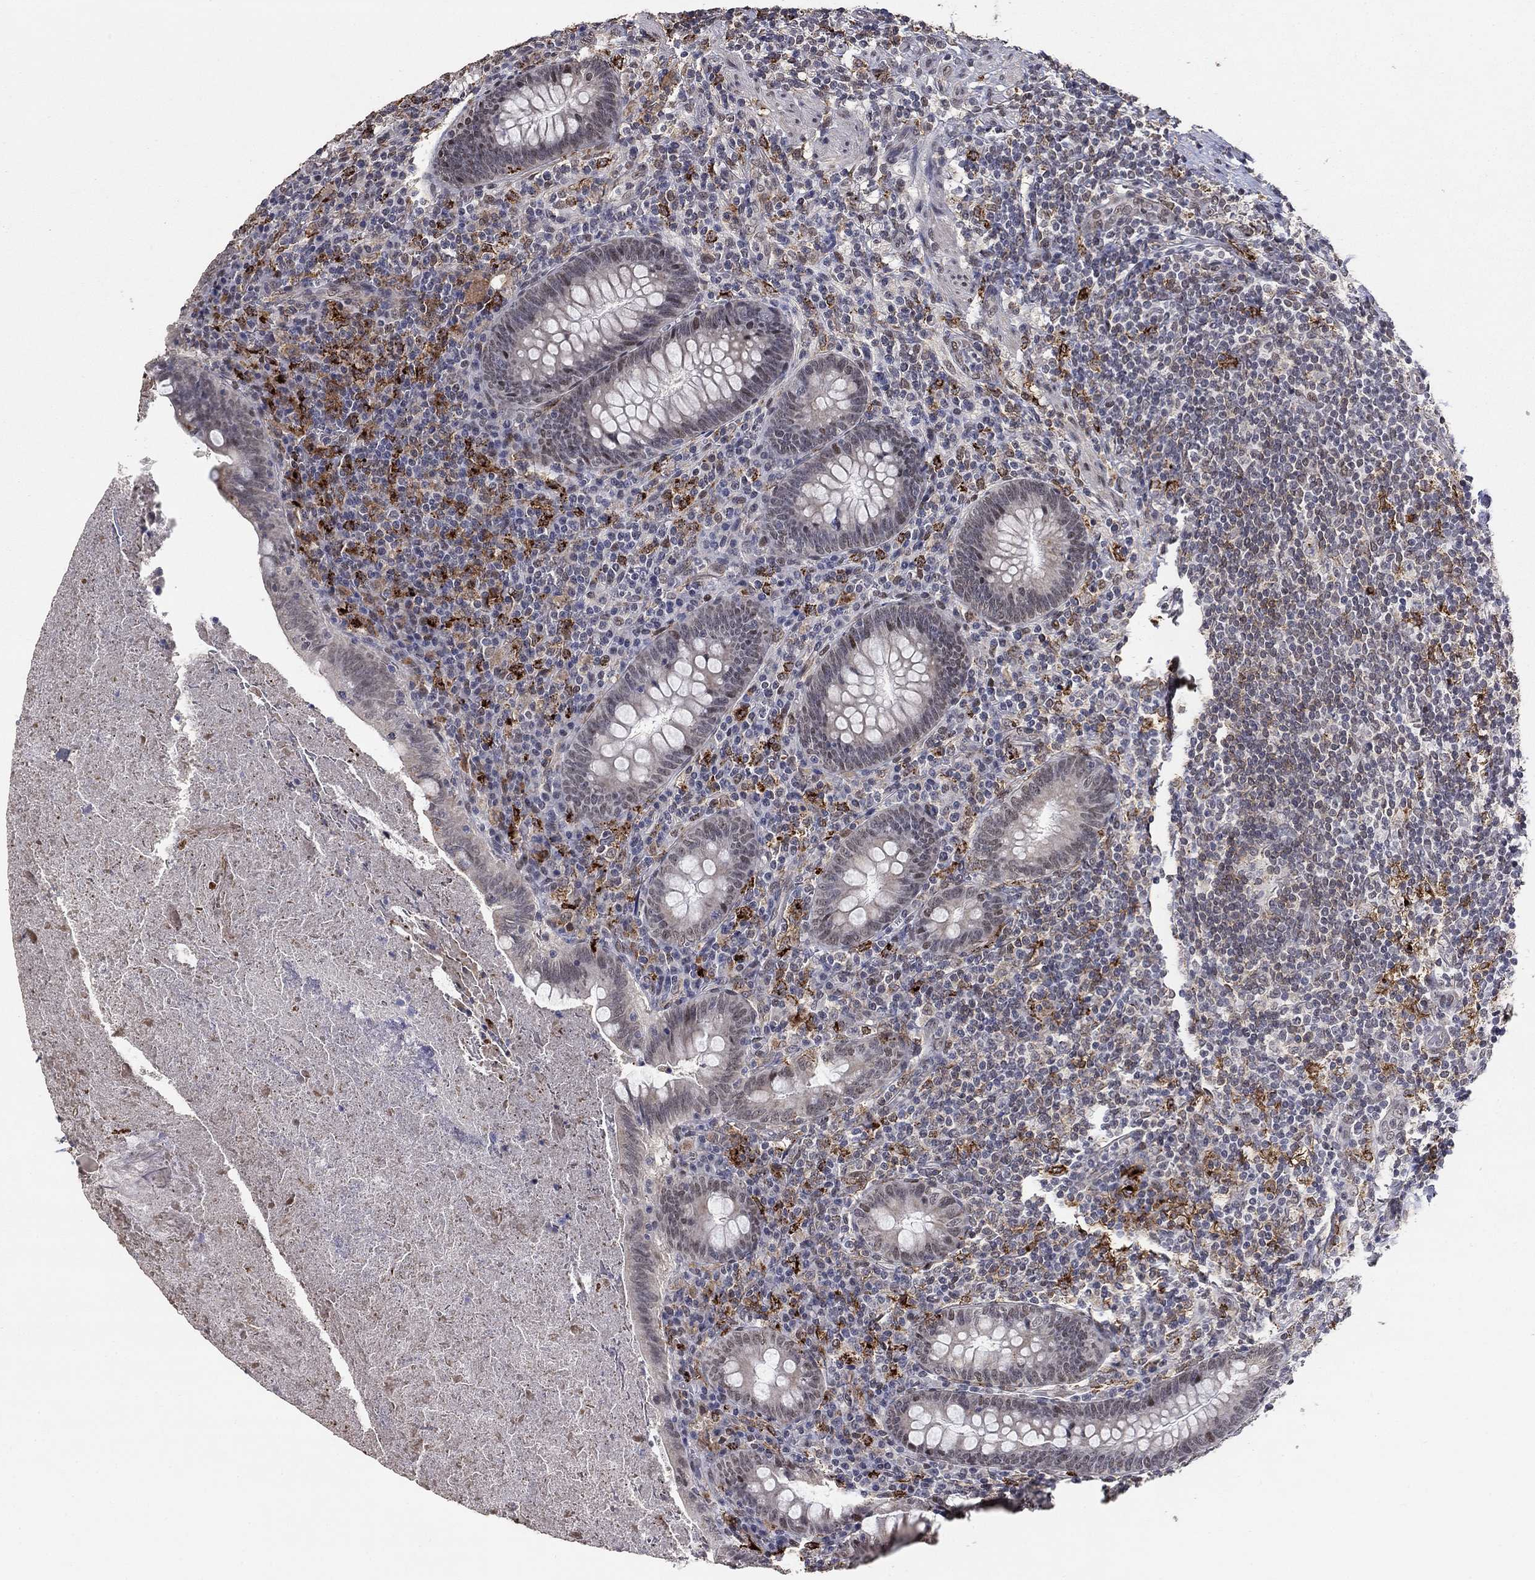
{"staining": {"intensity": "negative", "quantity": "none", "location": "none"}, "tissue": "appendix", "cell_type": "Glandular cells", "image_type": "normal", "snomed": [{"axis": "morphology", "description": "Normal tissue, NOS"}, {"axis": "topography", "description": "Appendix"}], "caption": "Benign appendix was stained to show a protein in brown. There is no significant positivity in glandular cells.", "gene": "GRIA3", "patient": {"sex": "male", "age": 47}}